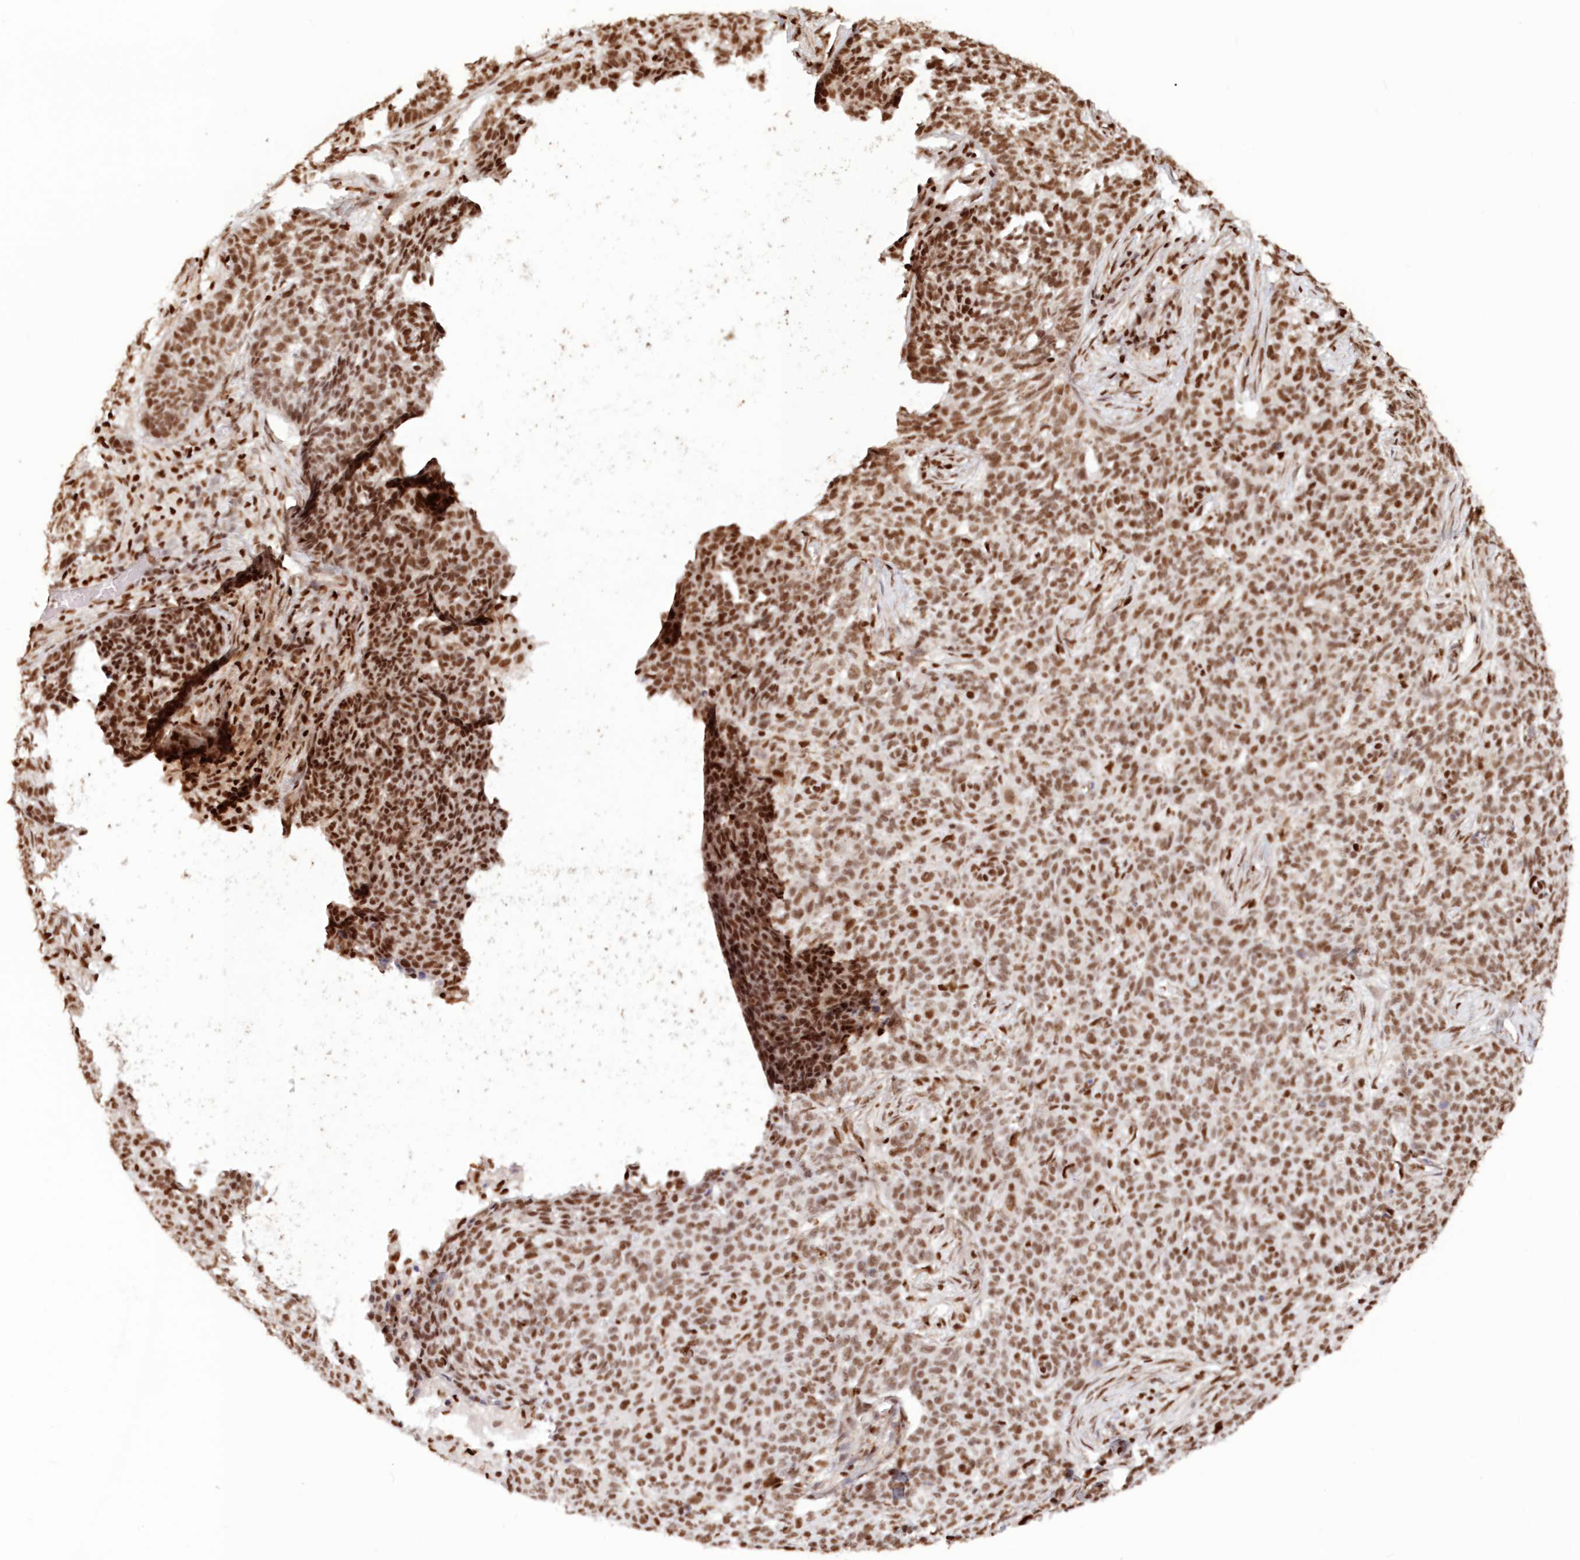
{"staining": {"intensity": "moderate", "quantity": ">75%", "location": "nuclear"}, "tissue": "skin cancer", "cell_type": "Tumor cells", "image_type": "cancer", "snomed": [{"axis": "morphology", "description": "Basal cell carcinoma"}, {"axis": "topography", "description": "Skin"}], "caption": "Immunohistochemical staining of human basal cell carcinoma (skin) exhibits moderate nuclear protein expression in about >75% of tumor cells.", "gene": "POLR2B", "patient": {"sex": "male", "age": 85}}